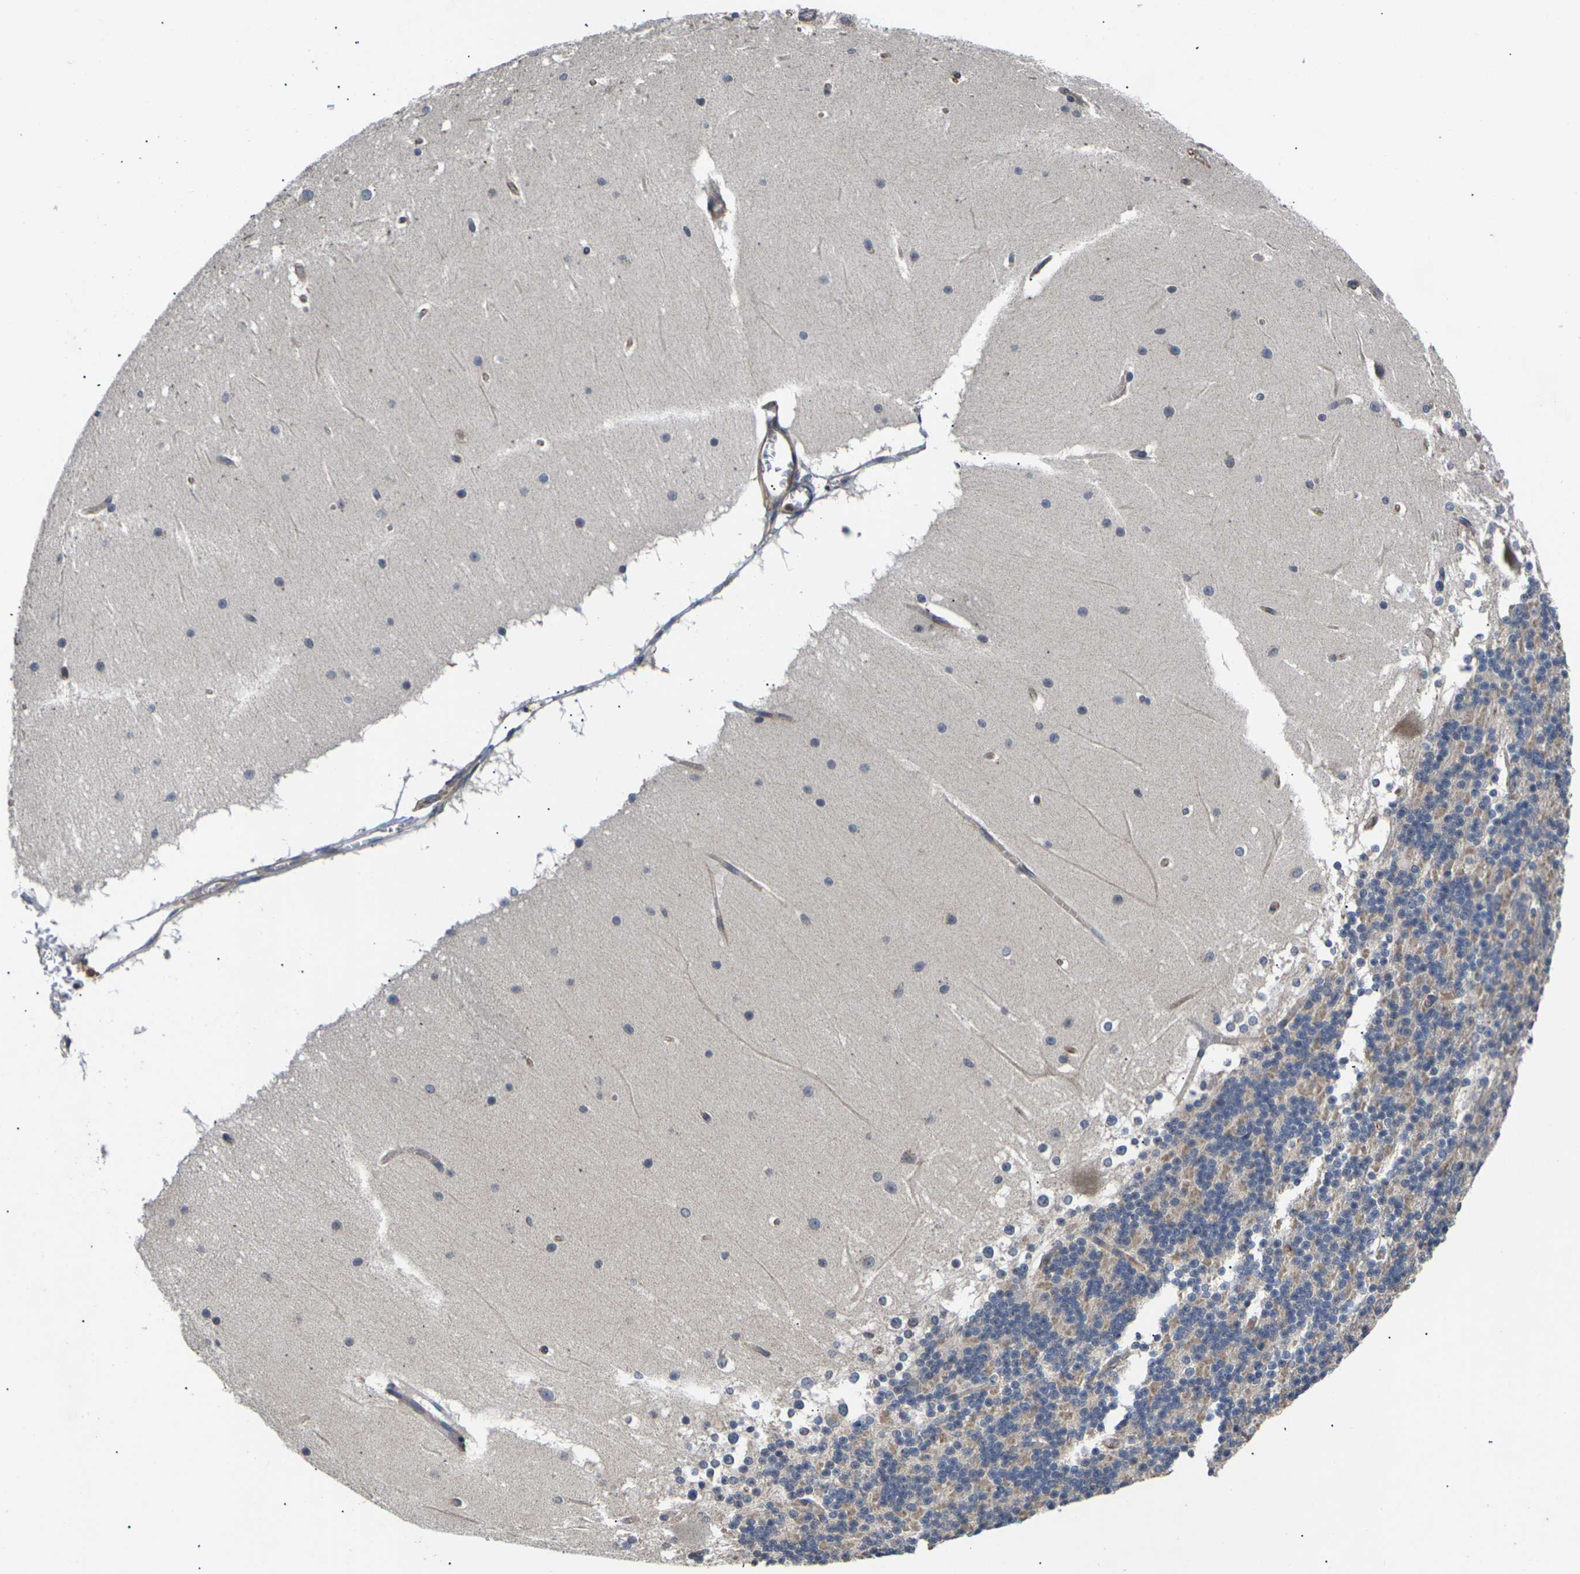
{"staining": {"intensity": "weak", "quantity": "25%-75%", "location": "cytoplasmic/membranous"}, "tissue": "cerebellum", "cell_type": "Cells in granular layer", "image_type": "normal", "snomed": [{"axis": "morphology", "description": "Normal tissue, NOS"}, {"axis": "topography", "description": "Cerebellum"}], "caption": "Protein staining of benign cerebellum shows weak cytoplasmic/membranous staining in about 25%-75% of cells in granular layer. Immunohistochemistry stains the protein of interest in brown and the nuclei are stained blue.", "gene": "DKK2", "patient": {"sex": "female", "age": 19}}